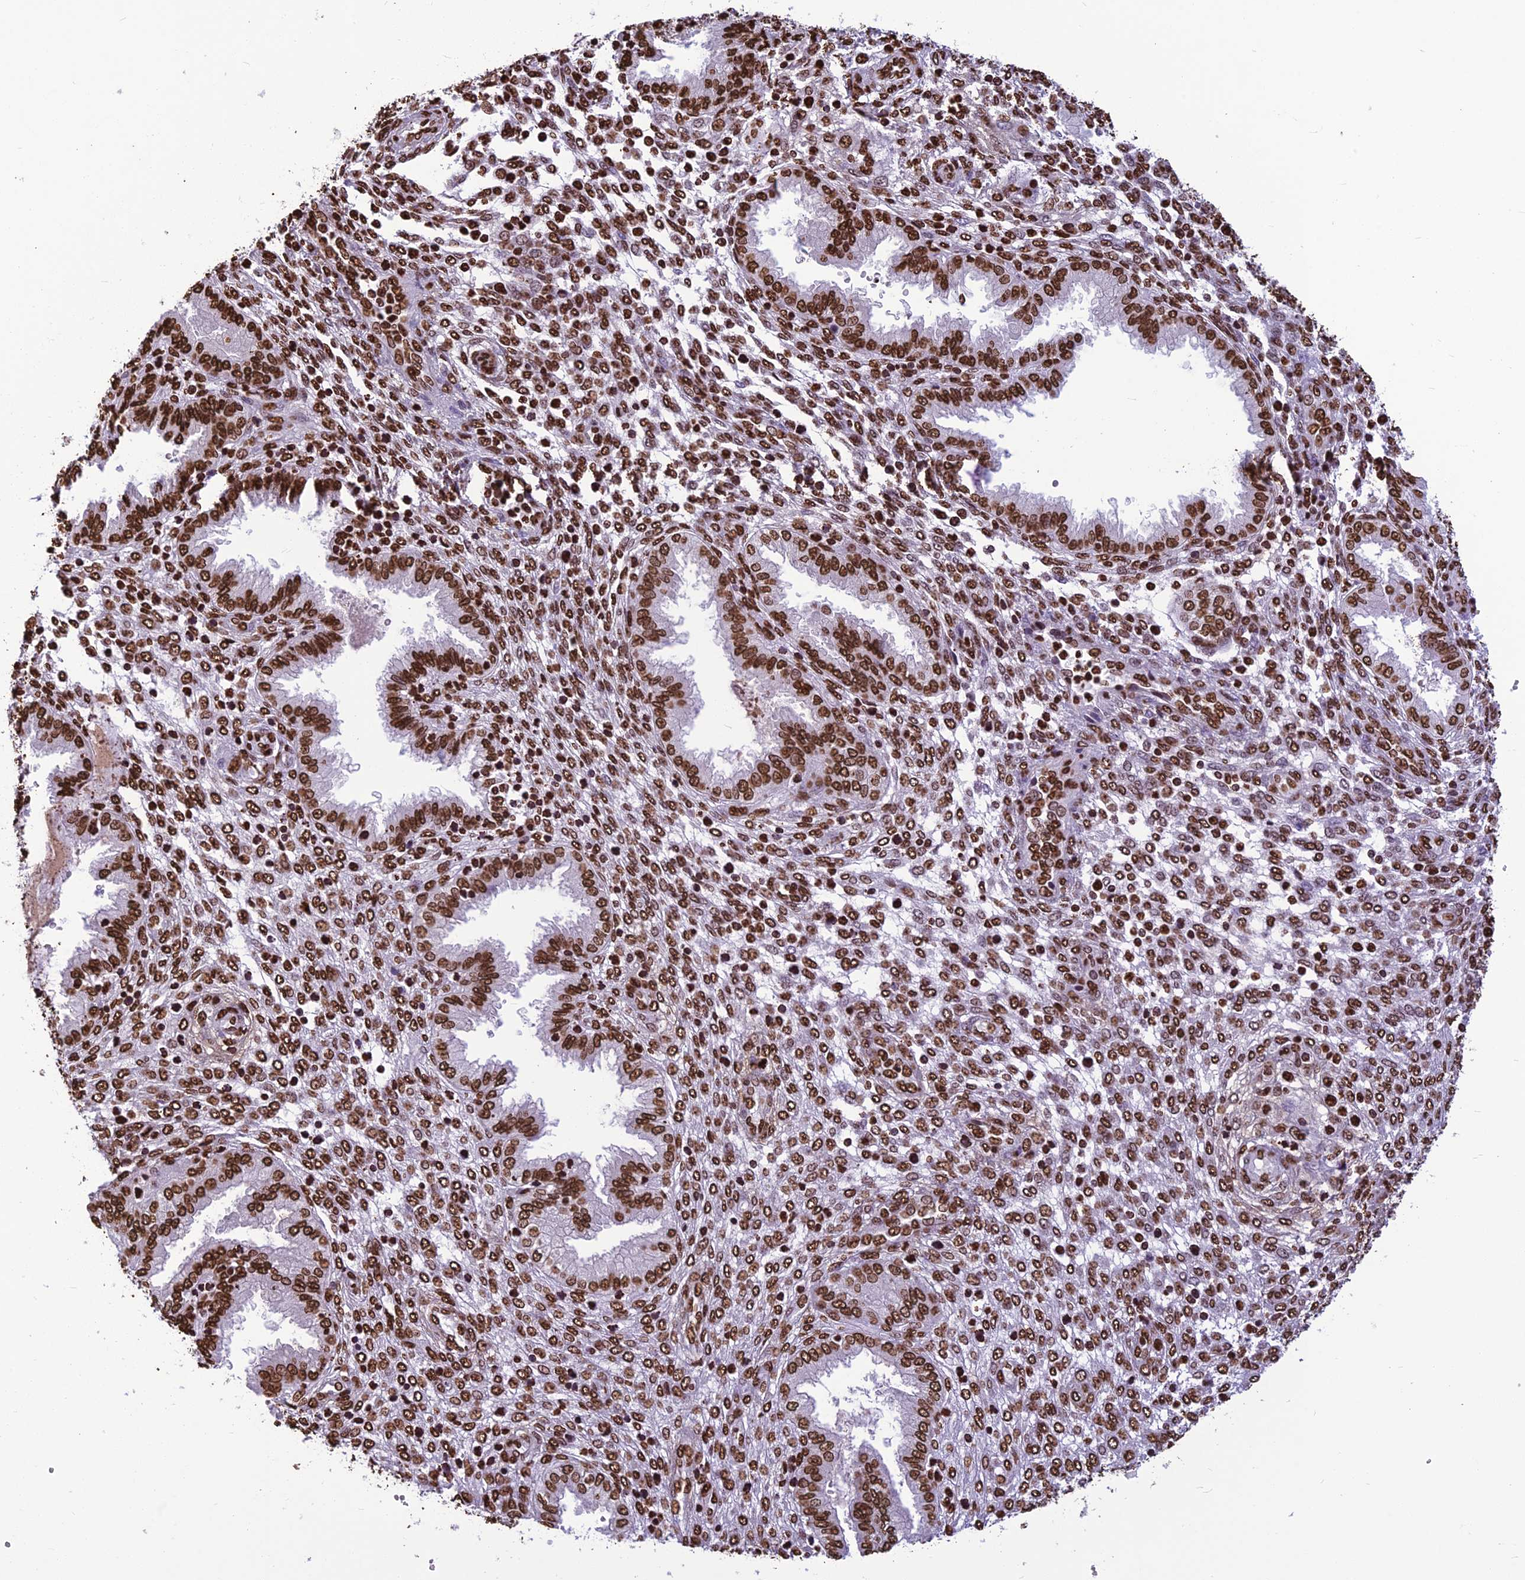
{"staining": {"intensity": "strong", "quantity": ">75%", "location": "nuclear"}, "tissue": "endometrium", "cell_type": "Cells in endometrial stroma", "image_type": "normal", "snomed": [{"axis": "morphology", "description": "Normal tissue, NOS"}, {"axis": "topography", "description": "Endometrium"}], "caption": "Endometrium stained with a brown dye exhibits strong nuclear positive positivity in approximately >75% of cells in endometrial stroma.", "gene": "AKAP17A", "patient": {"sex": "female", "age": 33}}